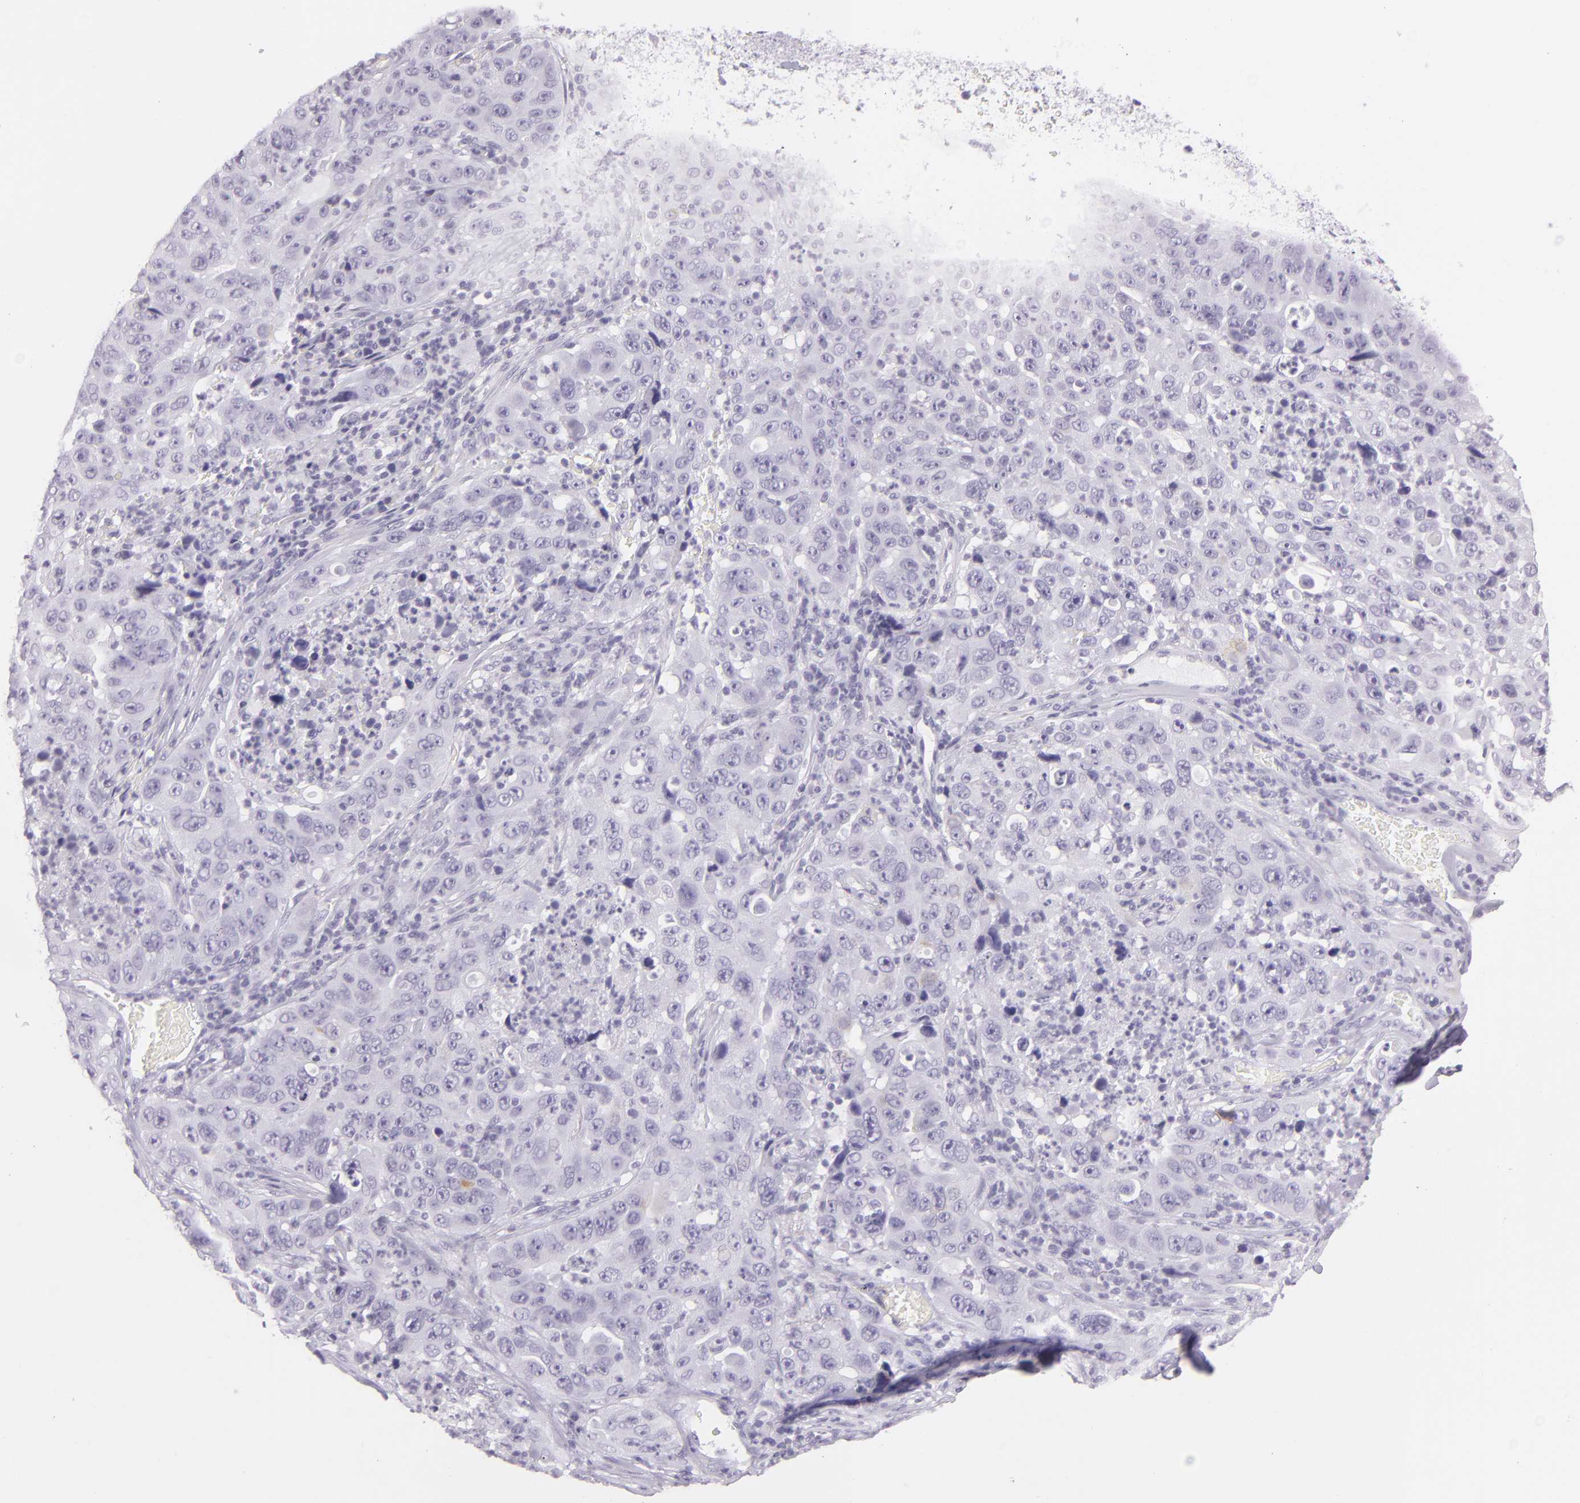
{"staining": {"intensity": "negative", "quantity": "none", "location": "none"}, "tissue": "lung cancer", "cell_type": "Tumor cells", "image_type": "cancer", "snomed": [{"axis": "morphology", "description": "Squamous cell carcinoma, NOS"}, {"axis": "topography", "description": "Lung"}], "caption": "IHC histopathology image of neoplastic tissue: lung cancer (squamous cell carcinoma) stained with DAB (3,3'-diaminobenzidine) displays no significant protein expression in tumor cells.", "gene": "MUC6", "patient": {"sex": "male", "age": 64}}